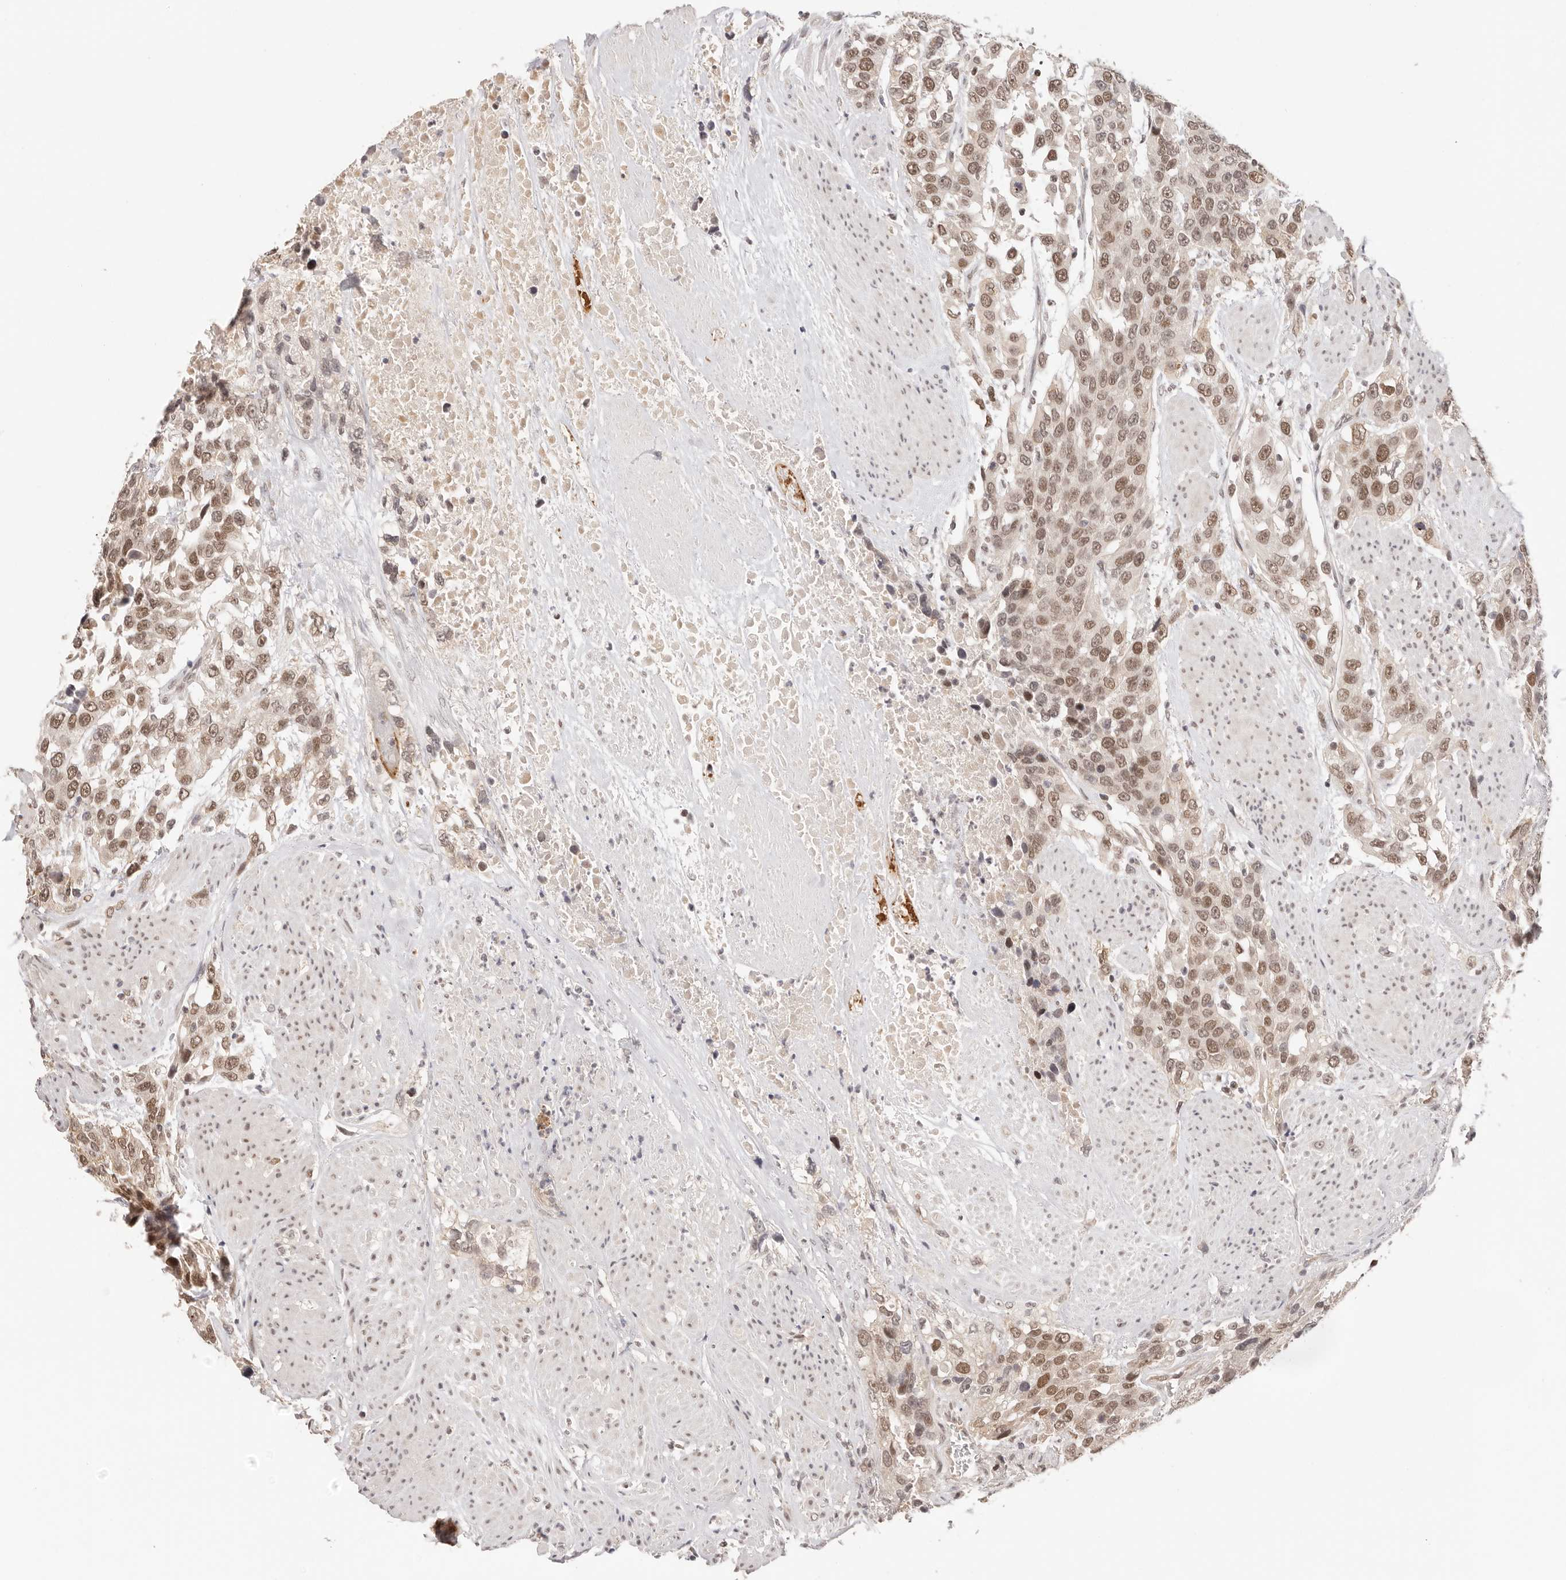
{"staining": {"intensity": "moderate", "quantity": ">75%", "location": "nuclear"}, "tissue": "urothelial cancer", "cell_type": "Tumor cells", "image_type": "cancer", "snomed": [{"axis": "morphology", "description": "Urothelial carcinoma, High grade"}, {"axis": "topography", "description": "Urinary bladder"}], "caption": "Immunohistochemical staining of urothelial carcinoma (high-grade) reveals medium levels of moderate nuclear protein expression in approximately >75% of tumor cells.", "gene": "RFC3", "patient": {"sex": "female", "age": 80}}